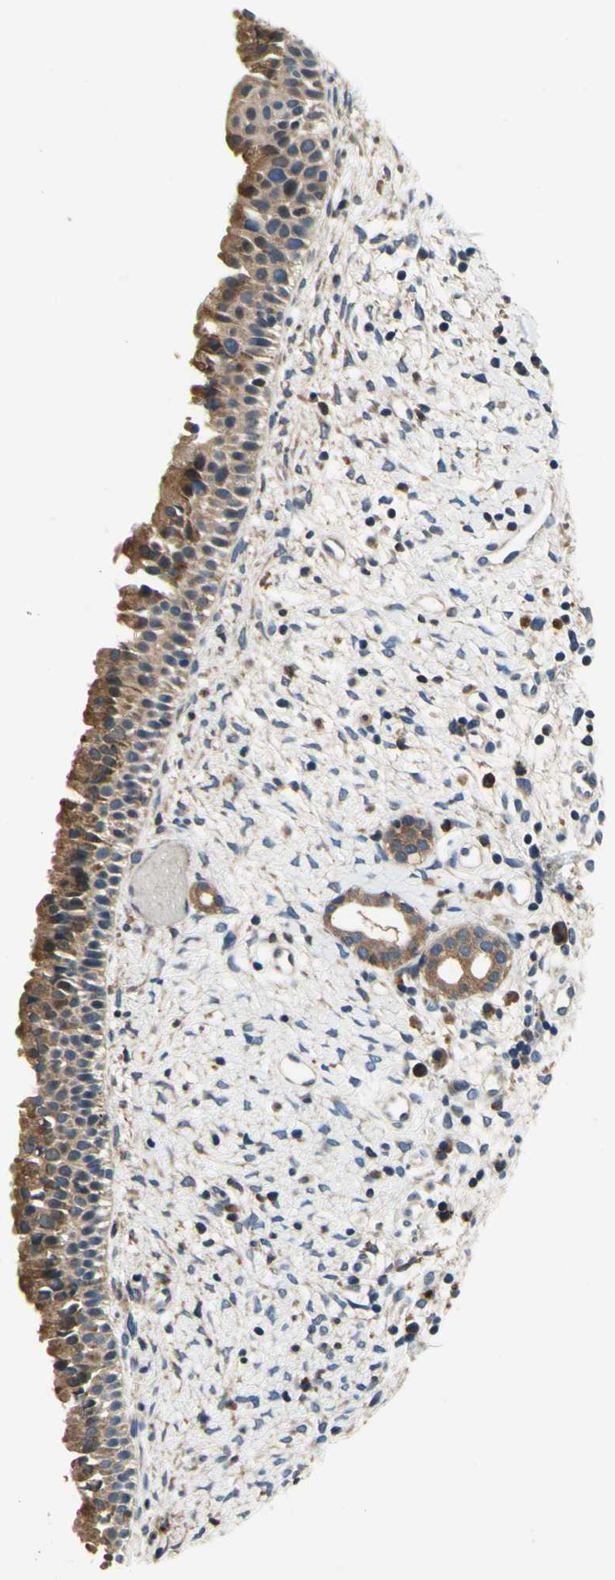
{"staining": {"intensity": "moderate", "quantity": ">75%", "location": "cytoplasmic/membranous"}, "tissue": "nasopharynx", "cell_type": "Respiratory epithelial cells", "image_type": "normal", "snomed": [{"axis": "morphology", "description": "Normal tissue, NOS"}, {"axis": "topography", "description": "Nasopharynx"}], "caption": "Respiratory epithelial cells demonstrate medium levels of moderate cytoplasmic/membranous expression in about >75% of cells in unremarkable nasopharynx. The staining was performed using DAB (3,3'-diaminobenzidine), with brown indicating positive protein expression. Nuclei are stained blue with hematoxylin.", "gene": "PLA2G4A", "patient": {"sex": "male", "age": 22}}